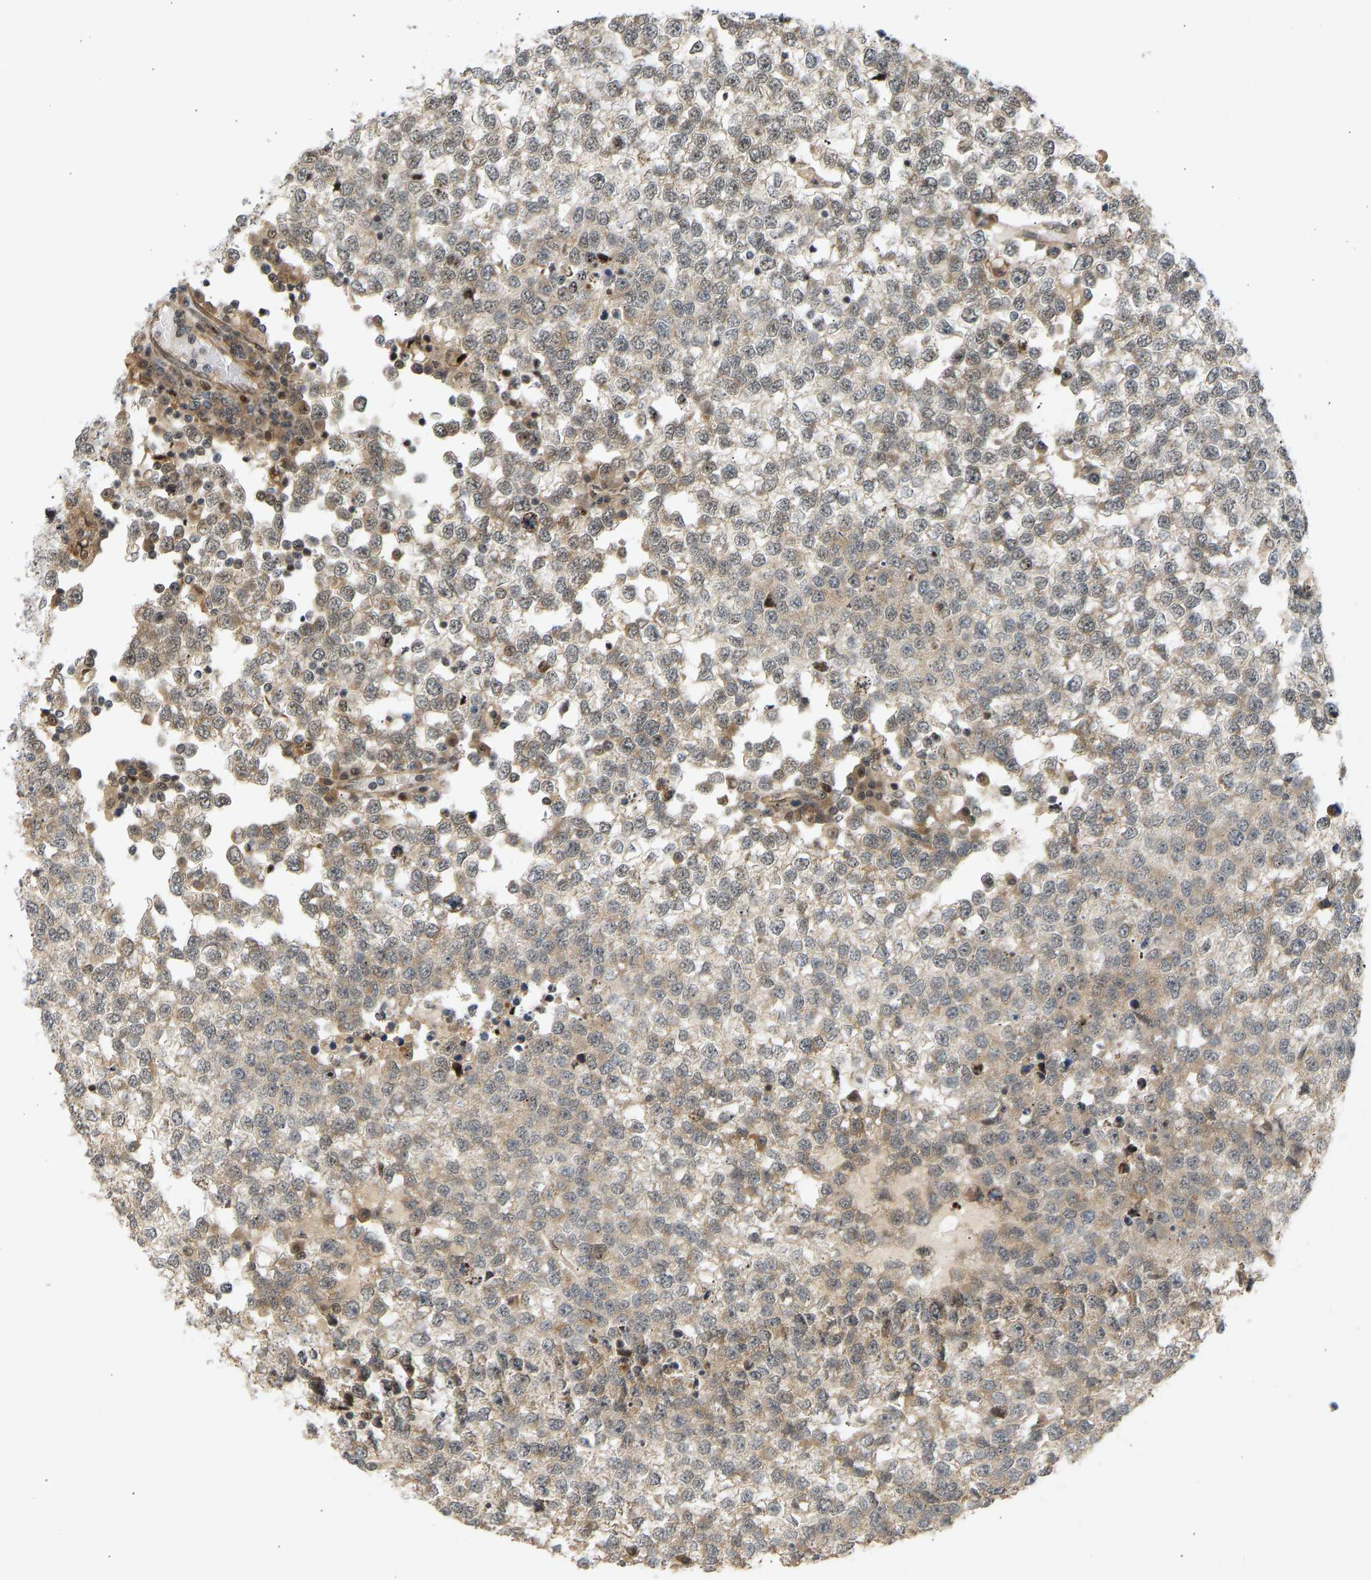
{"staining": {"intensity": "weak", "quantity": ">75%", "location": "cytoplasmic/membranous"}, "tissue": "testis cancer", "cell_type": "Tumor cells", "image_type": "cancer", "snomed": [{"axis": "morphology", "description": "Seminoma, NOS"}, {"axis": "topography", "description": "Testis"}], "caption": "A brown stain highlights weak cytoplasmic/membranous positivity of a protein in human testis seminoma tumor cells.", "gene": "BAG1", "patient": {"sex": "male", "age": 65}}